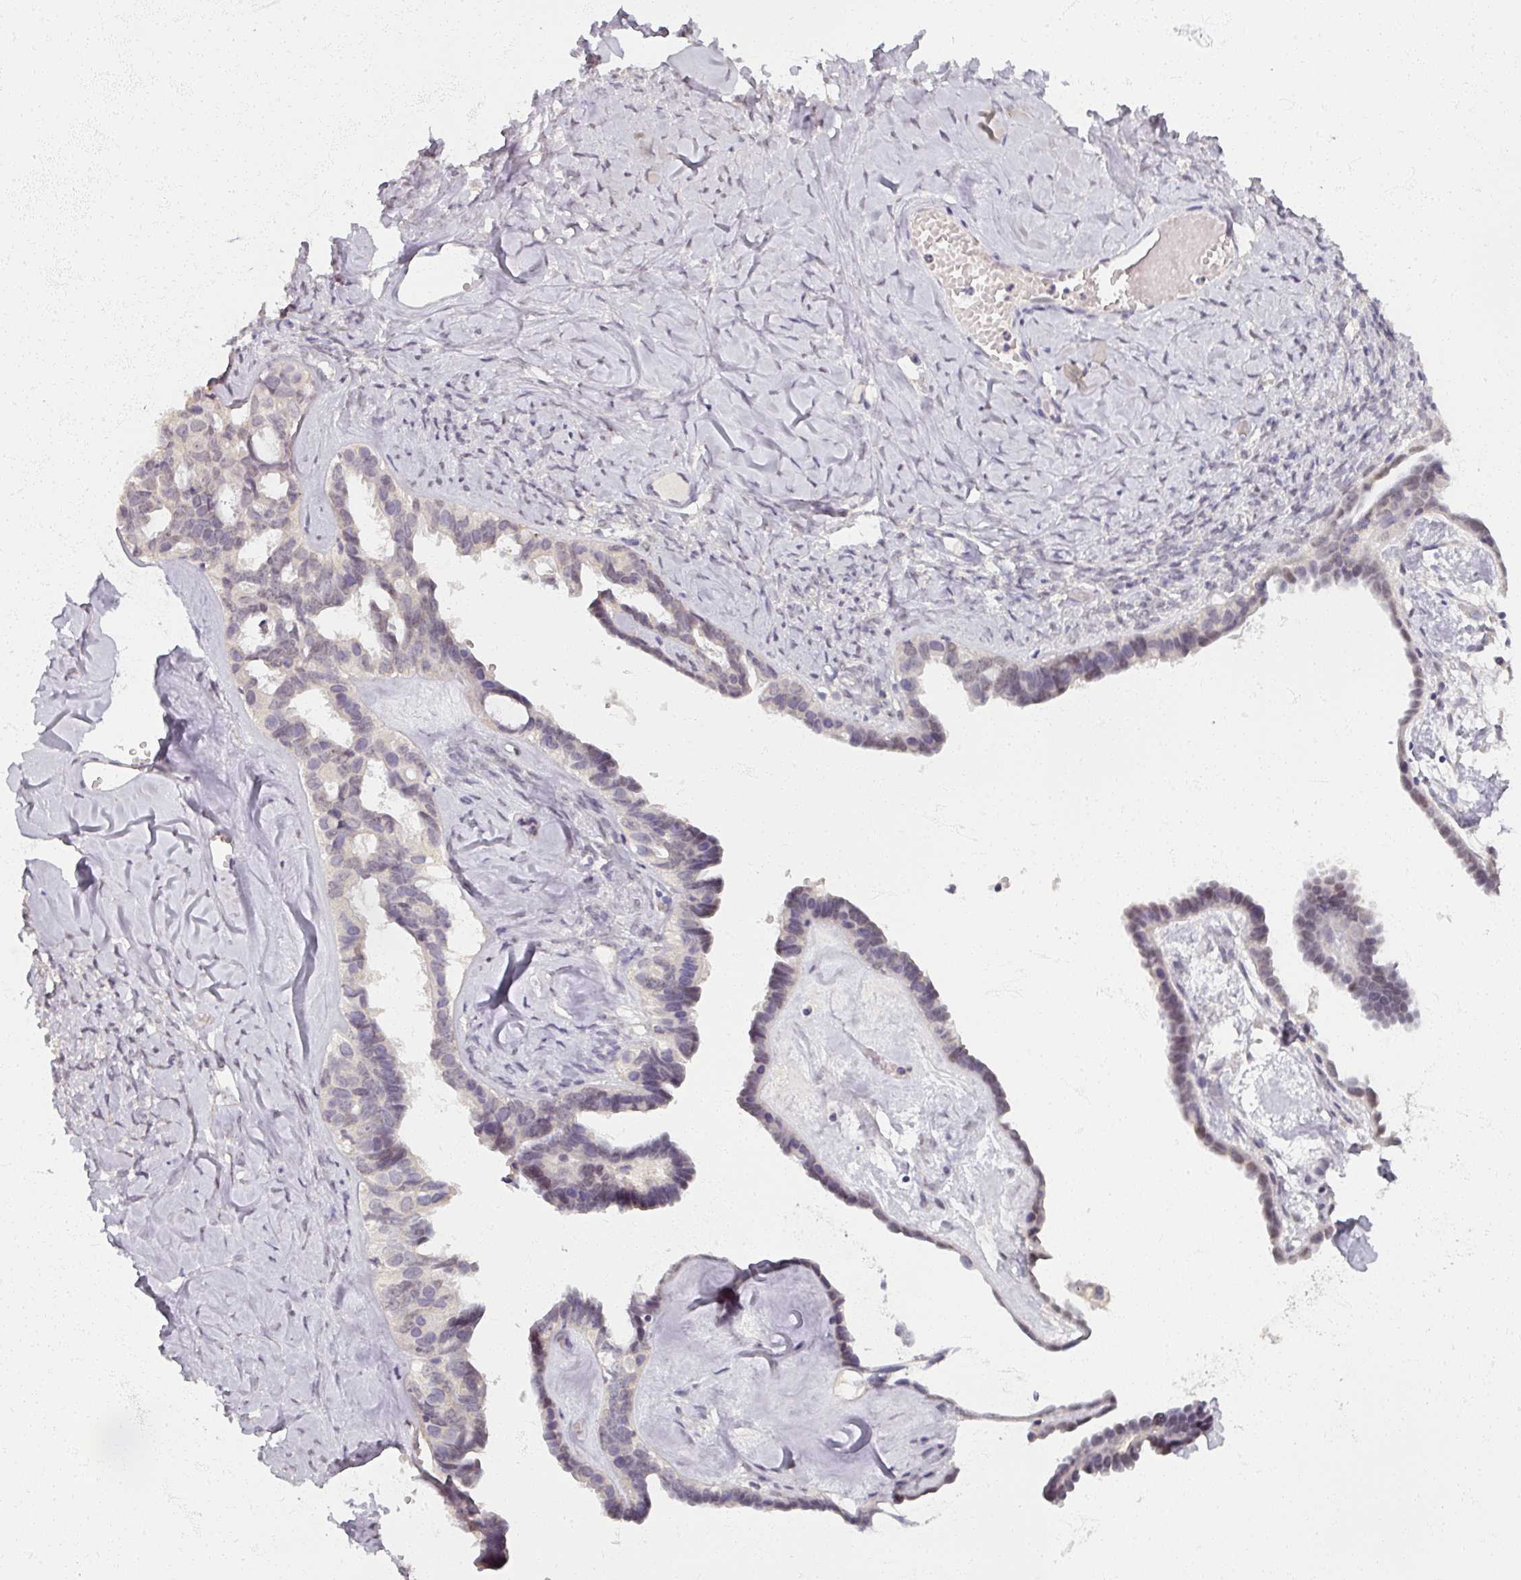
{"staining": {"intensity": "weak", "quantity": "<25%", "location": "nuclear"}, "tissue": "ovarian cancer", "cell_type": "Tumor cells", "image_type": "cancer", "snomed": [{"axis": "morphology", "description": "Cystadenocarcinoma, serous, NOS"}, {"axis": "topography", "description": "Ovary"}], "caption": "Immunohistochemistry histopathology image of neoplastic tissue: ovarian serous cystadenocarcinoma stained with DAB exhibits no significant protein staining in tumor cells.", "gene": "SOX11", "patient": {"sex": "female", "age": 69}}